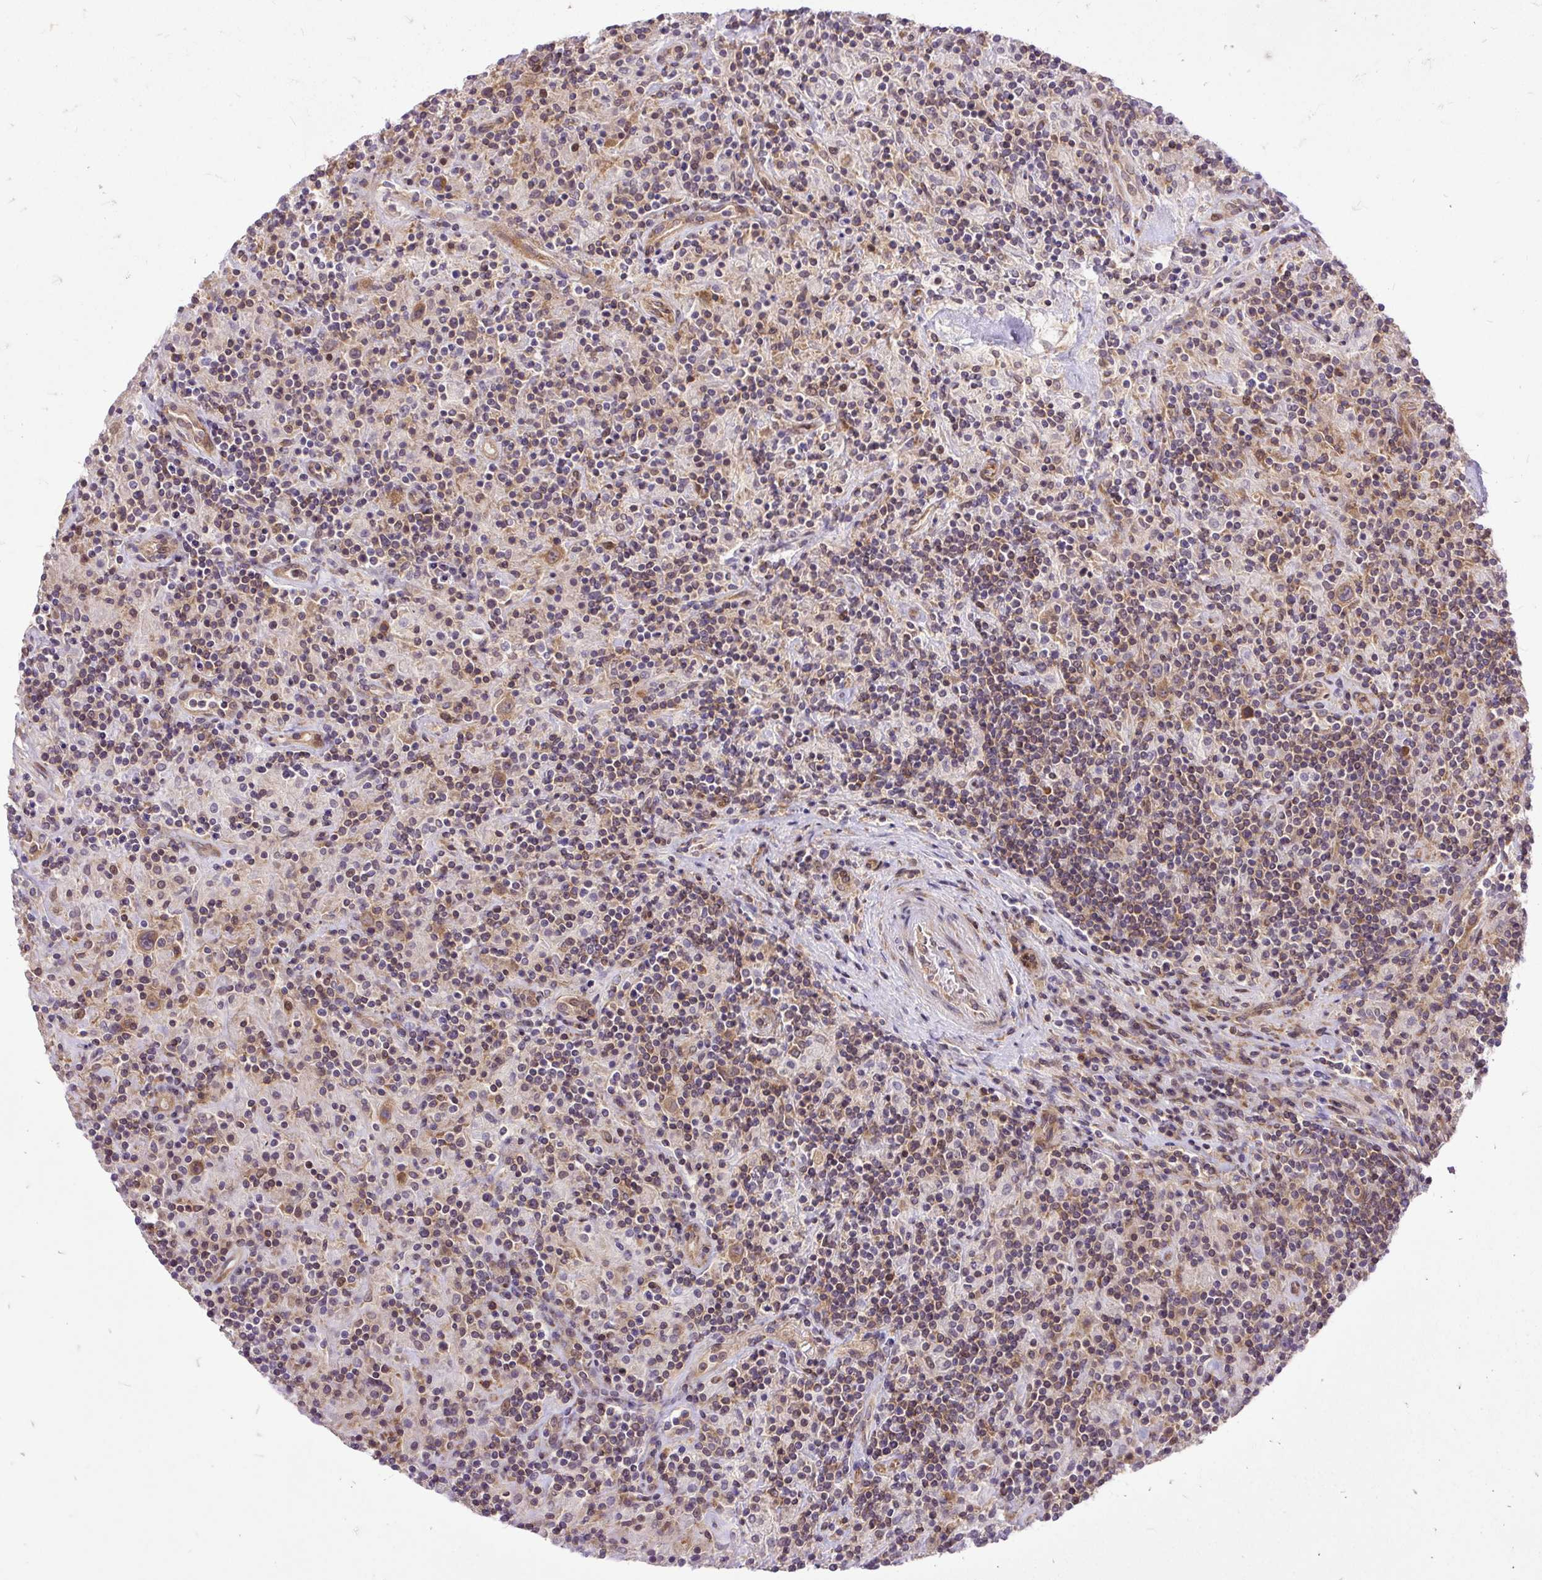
{"staining": {"intensity": "moderate", "quantity": ">75%", "location": "cytoplasmic/membranous"}, "tissue": "lymphoma", "cell_type": "Tumor cells", "image_type": "cancer", "snomed": [{"axis": "morphology", "description": "Hodgkin's disease, NOS"}, {"axis": "topography", "description": "Lymph node"}], "caption": "A brown stain shows moderate cytoplasmic/membranous positivity of a protein in human Hodgkin's disease tumor cells.", "gene": "TRIM17", "patient": {"sex": "male", "age": 70}}